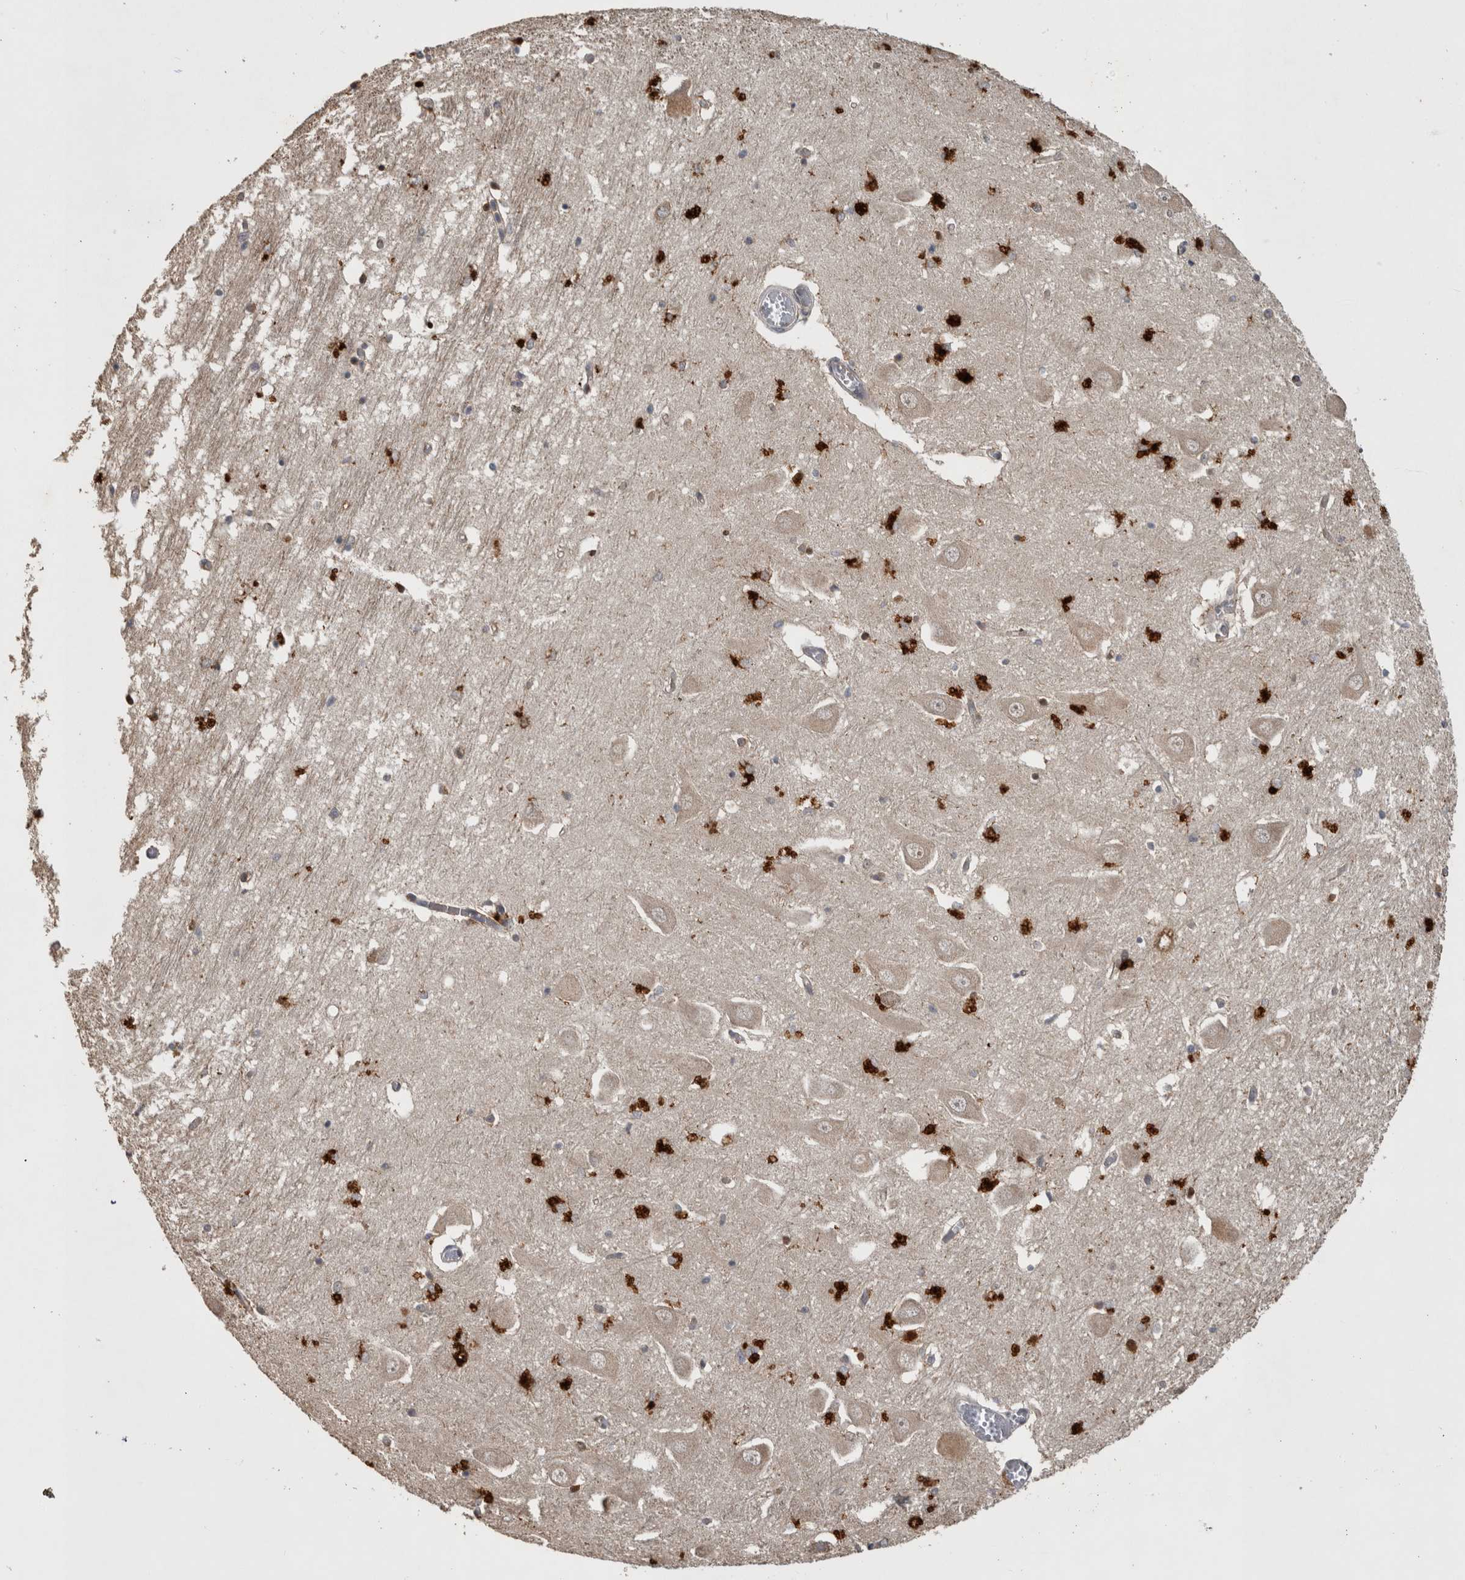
{"staining": {"intensity": "strong", "quantity": "<25%", "location": "cytoplasmic/membranous"}, "tissue": "hippocampus", "cell_type": "Glial cells", "image_type": "normal", "snomed": [{"axis": "morphology", "description": "Normal tissue, NOS"}, {"axis": "topography", "description": "Hippocampus"}], "caption": "IHC photomicrograph of unremarkable human hippocampus stained for a protein (brown), which reveals medium levels of strong cytoplasmic/membranous positivity in approximately <25% of glial cells.", "gene": "ATXN2", "patient": {"sex": "male", "age": 70}}